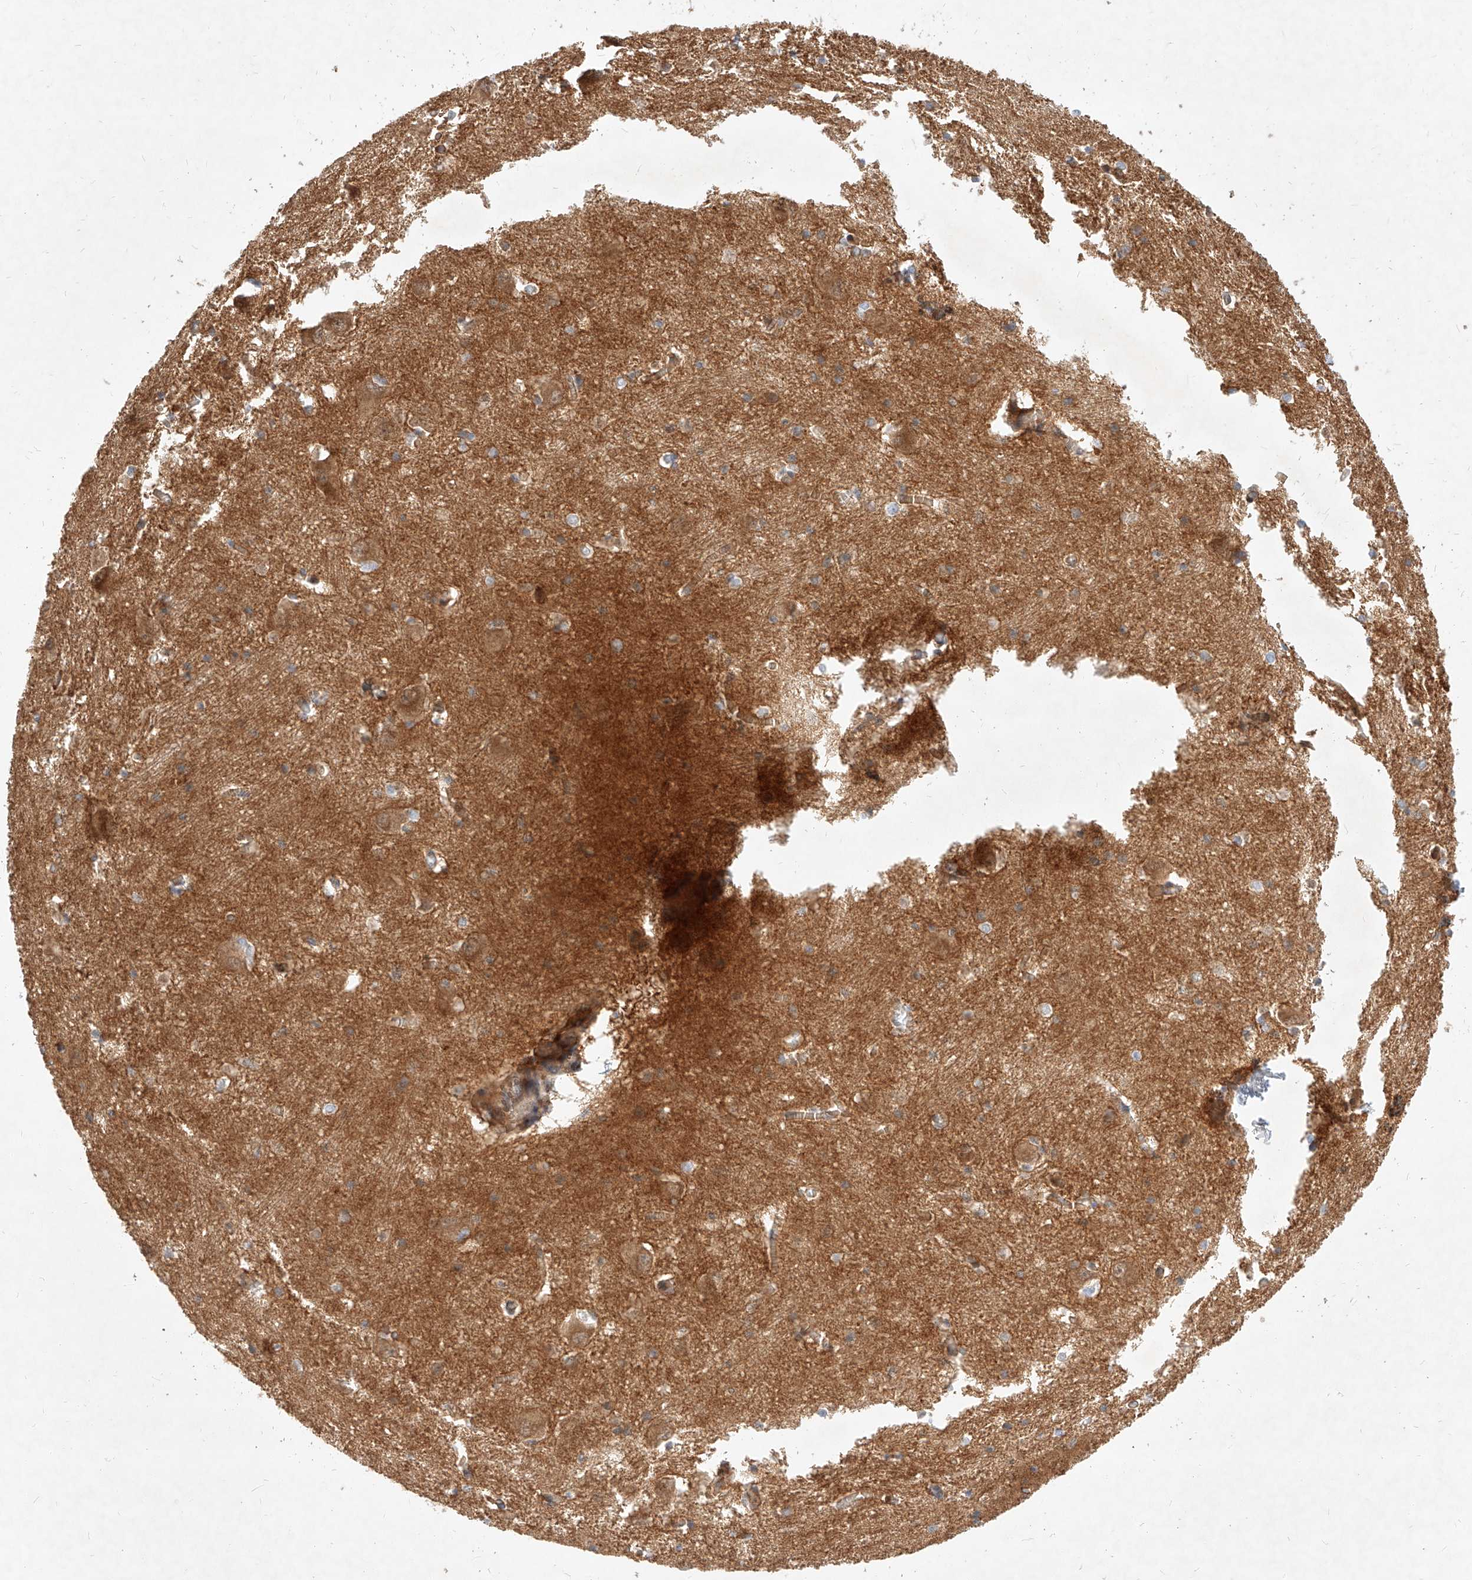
{"staining": {"intensity": "moderate", "quantity": ">75%", "location": "cytoplasmic/membranous"}, "tissue": "caudate", "cell_type": "Glial cells", "image_type": "normal", "snomed": [{"axis": "morphology", "description": "Normal tissue, NOS"}, {"axis": "topography", "description": "Lateral ventricle wall"}], "caption": "Glial cells show moderate cytoplasmic/membranous staining in approximately >75% of cells in benign caudate.", "gene": "NFAM1", "patient": {"sex": "male", "age": 37}}